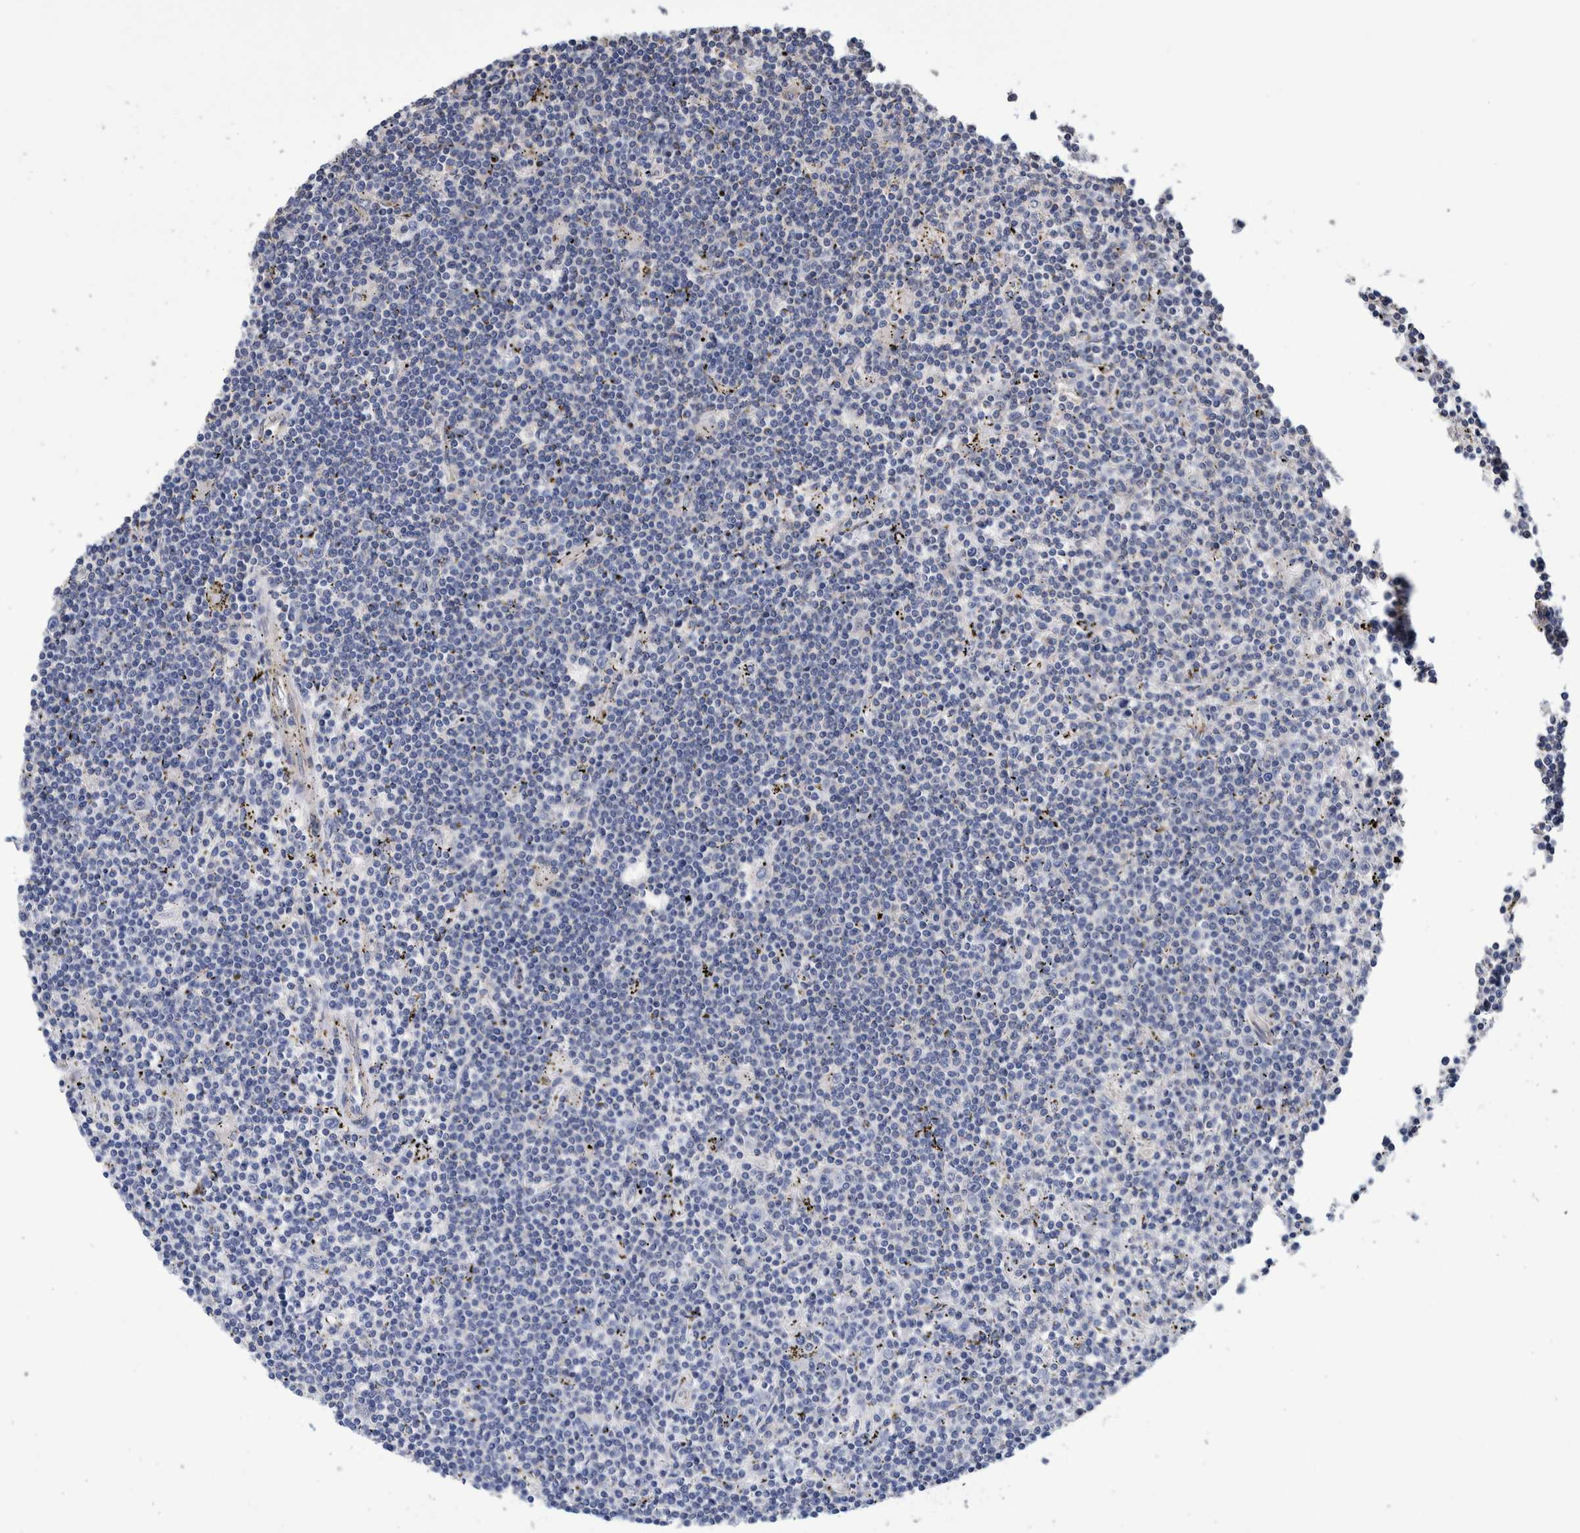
{"staining": {"intensity": "negative", "quantity": "none", "location": "none"}, "tissue": "lymphoma", "cell_type": "Tumor cells", "image_type": "cancer", "snomed": [{"axis": "morphology", "description": "Malignant lymphoma, non-Hodgkin's type, Low grade"}, {"axis": "topography", "description": "Spleen"}], "caption": "Tumor cells show no significant protein expression in malignant lymphoma, non-Hodgkin's type (low-grade).", "gene": "SLC45A4", "patient": {"sex": "male", "age": 76}}